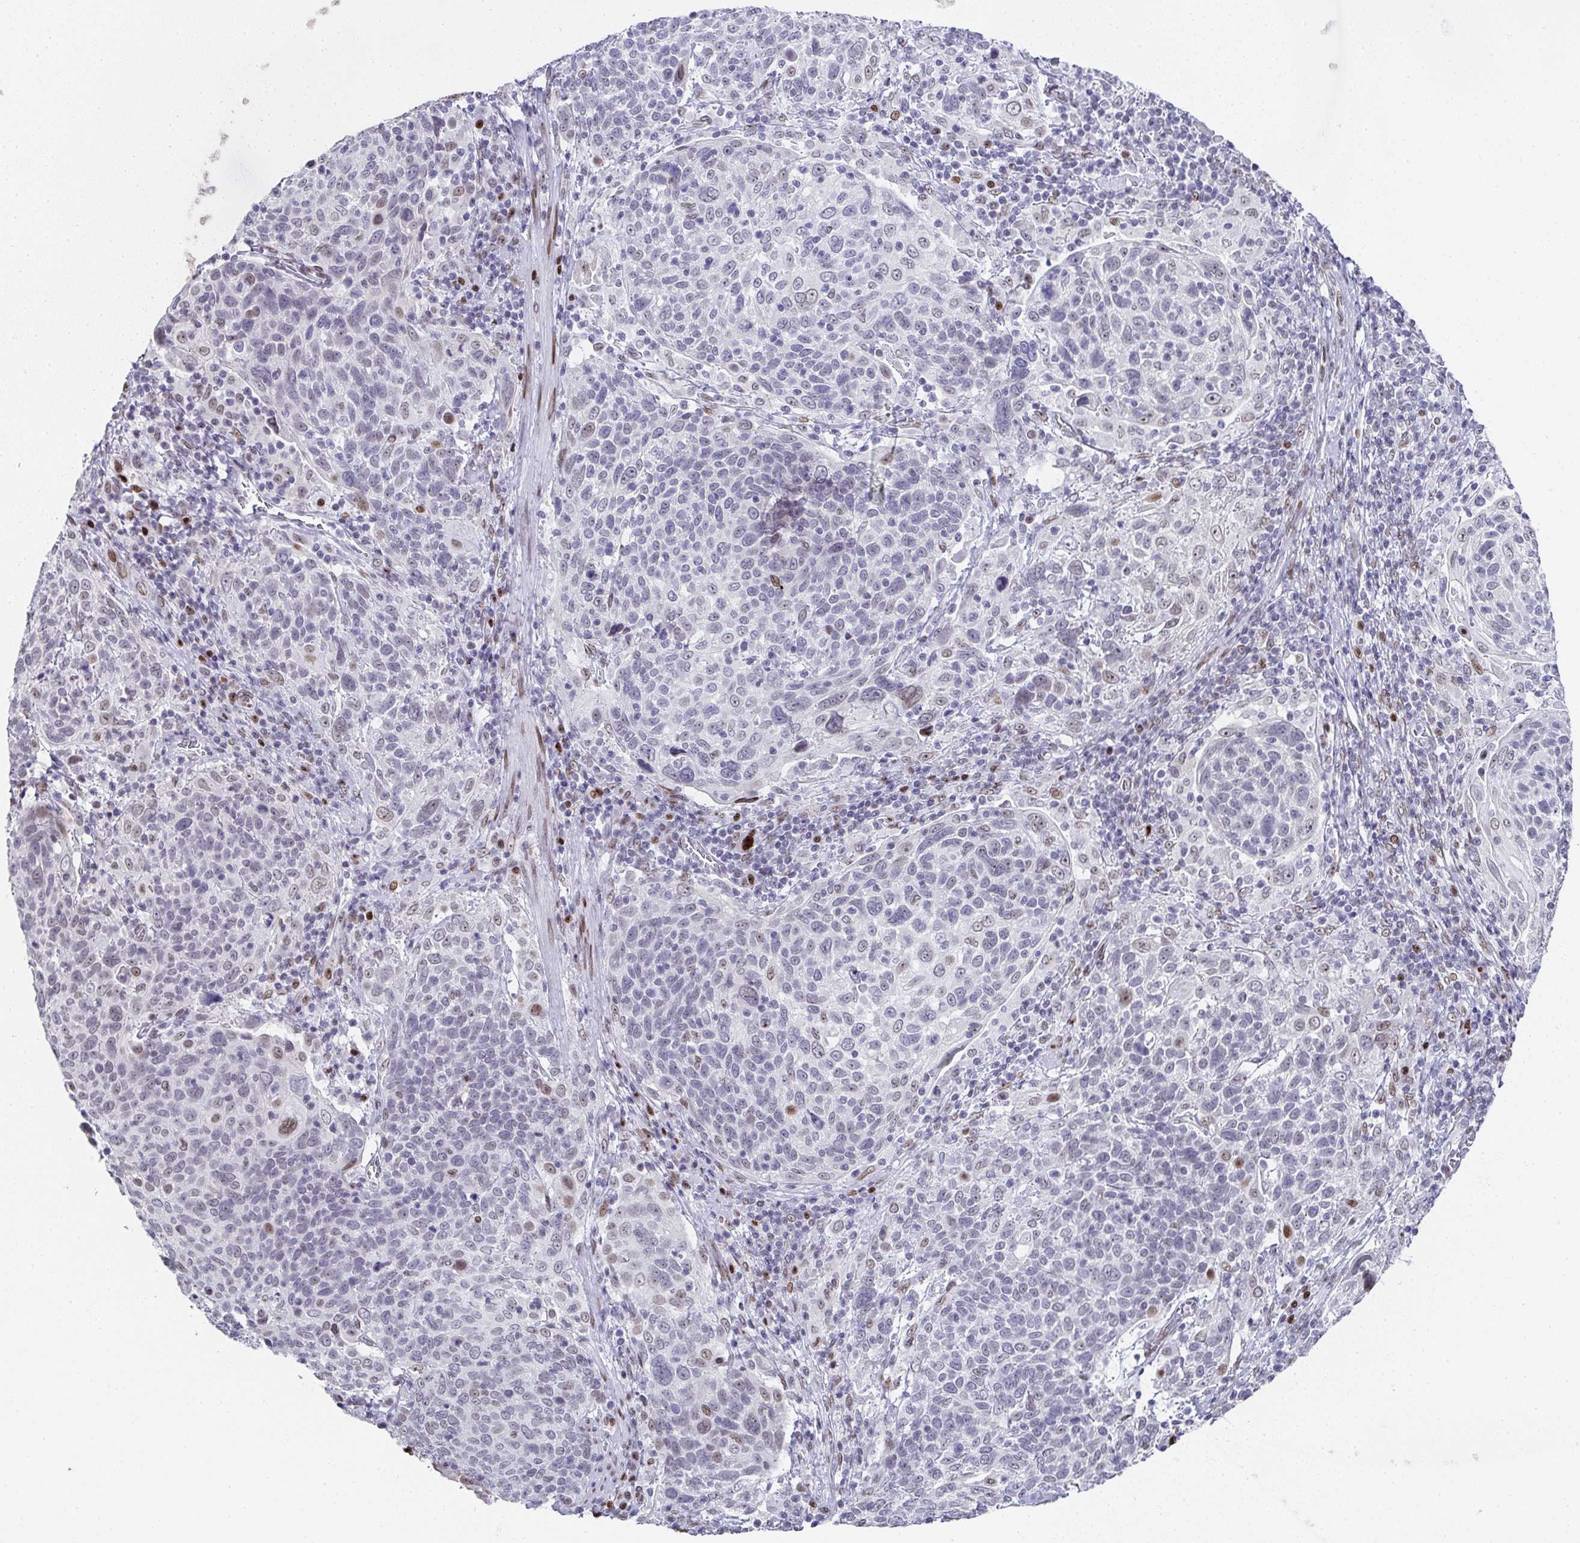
{"staining": {"intensity": "weak", "quantity": "<25%", "location": "nuclear"}, "tissue": "cervical cancer", "cell_type": "Tumor cells", "image_type": "cancer", "snomed": [{"axis": "morphology", "description": "Squamous cell carcinoma, NOS"}, {"axis": "topography", "description": "Cervix"}], "caption": "An image of cervical cancer (squamous cell carcinoma) stained for a protein shows no brown staining in tumor cells.", "gene": "RB1", "patient": {"sex": "female", "age": 61}}